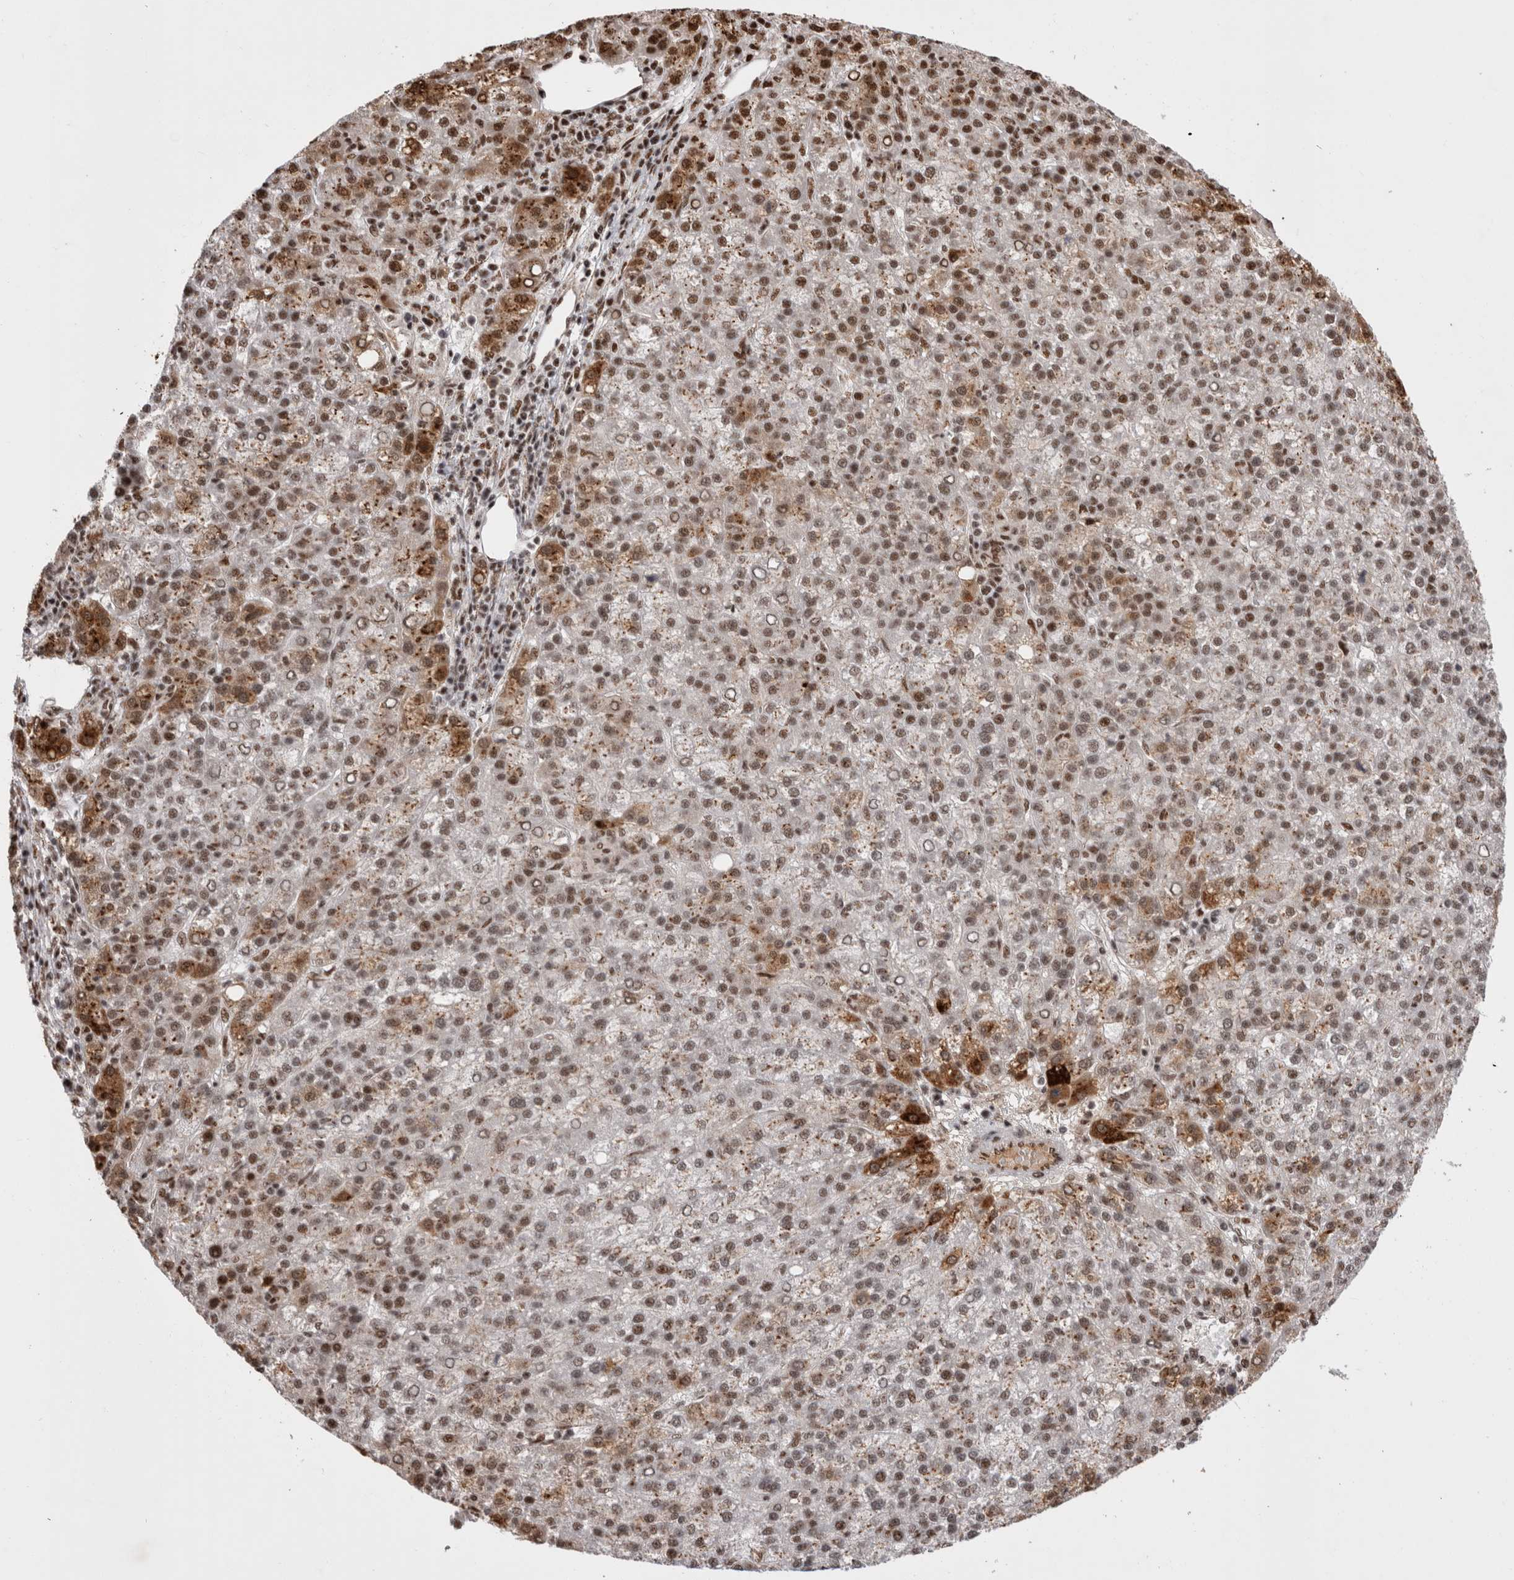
{"staining": {"intensity": "moderate", "quantity": ">75%", "location": "nuclear"}, "tissue": "liver cancer", "cell_type": "Tumor cells", "image_type": "cancer", "snomed": [{"axis": "morphology", "description": "Carcinoma, Hepatocellular, NOS"}, {"axis": "topography", "description": "Liver"}], "caption": "A micrograph of liver cancer stained for a protein exhibits moderate nuclear brown staining in tumor cells.", "gene": "EYA2", "patient": {"sex": "female", "age": 58}}